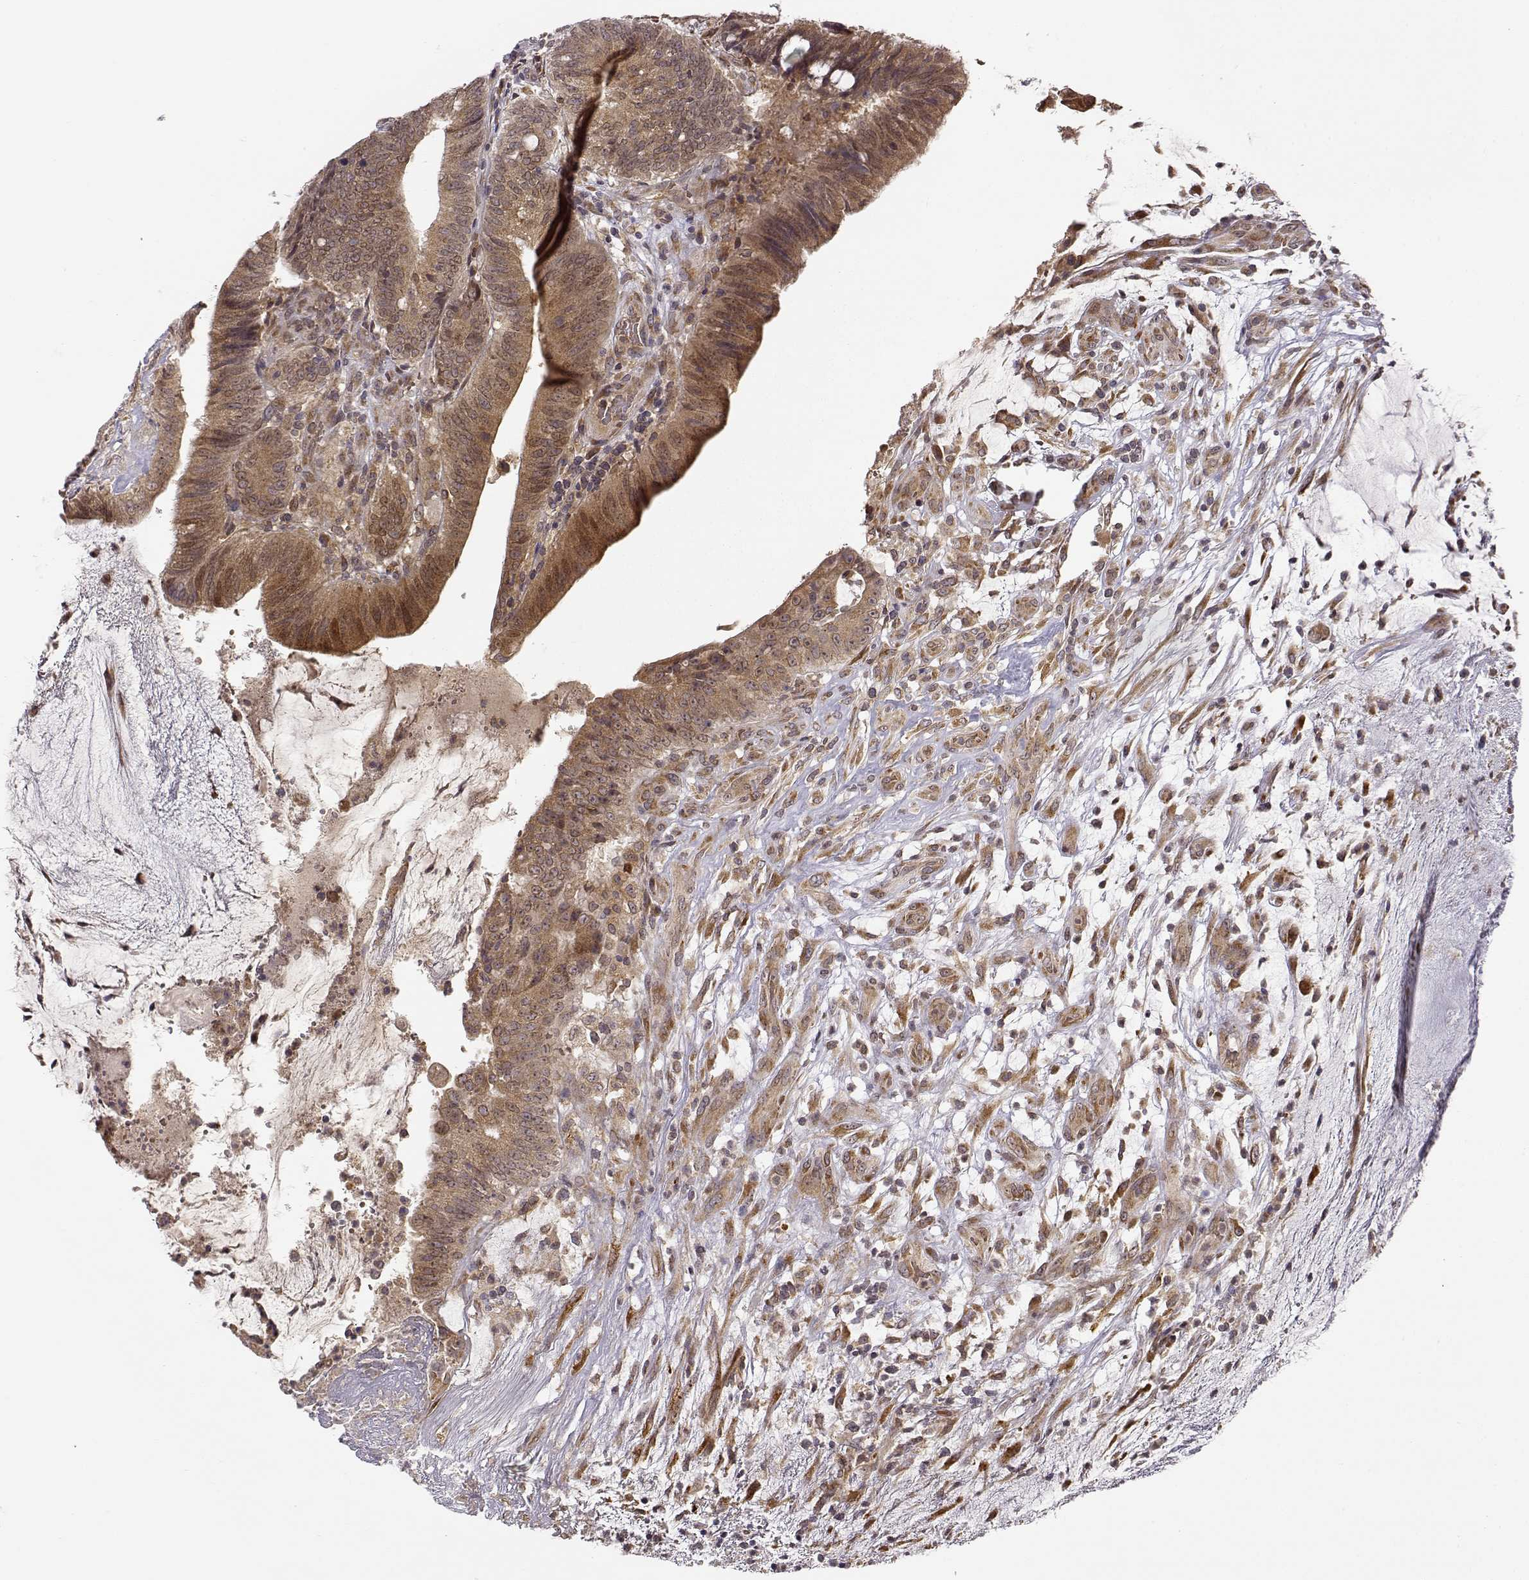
{"staining": {"intensity": "moderate", "quantity": ">75%", "location": "cytoplasmic/membranous"}, "tissue": "colorectal cancer", "cell_type": "Tumor cells", "image_type": "cancer", "snomed": [{"axis": "morphology", "description": "Adenocarcinoma, NOS"}, {"axis": "topography", "description": "Colon"}], "caption": "A brown stain labels moderate cytoplasmic/membranous expression of a protein in human colorectal cancer tumor cells.", "gene": "ERGIC2", "patient": {"sex": "female", "age": 43}}